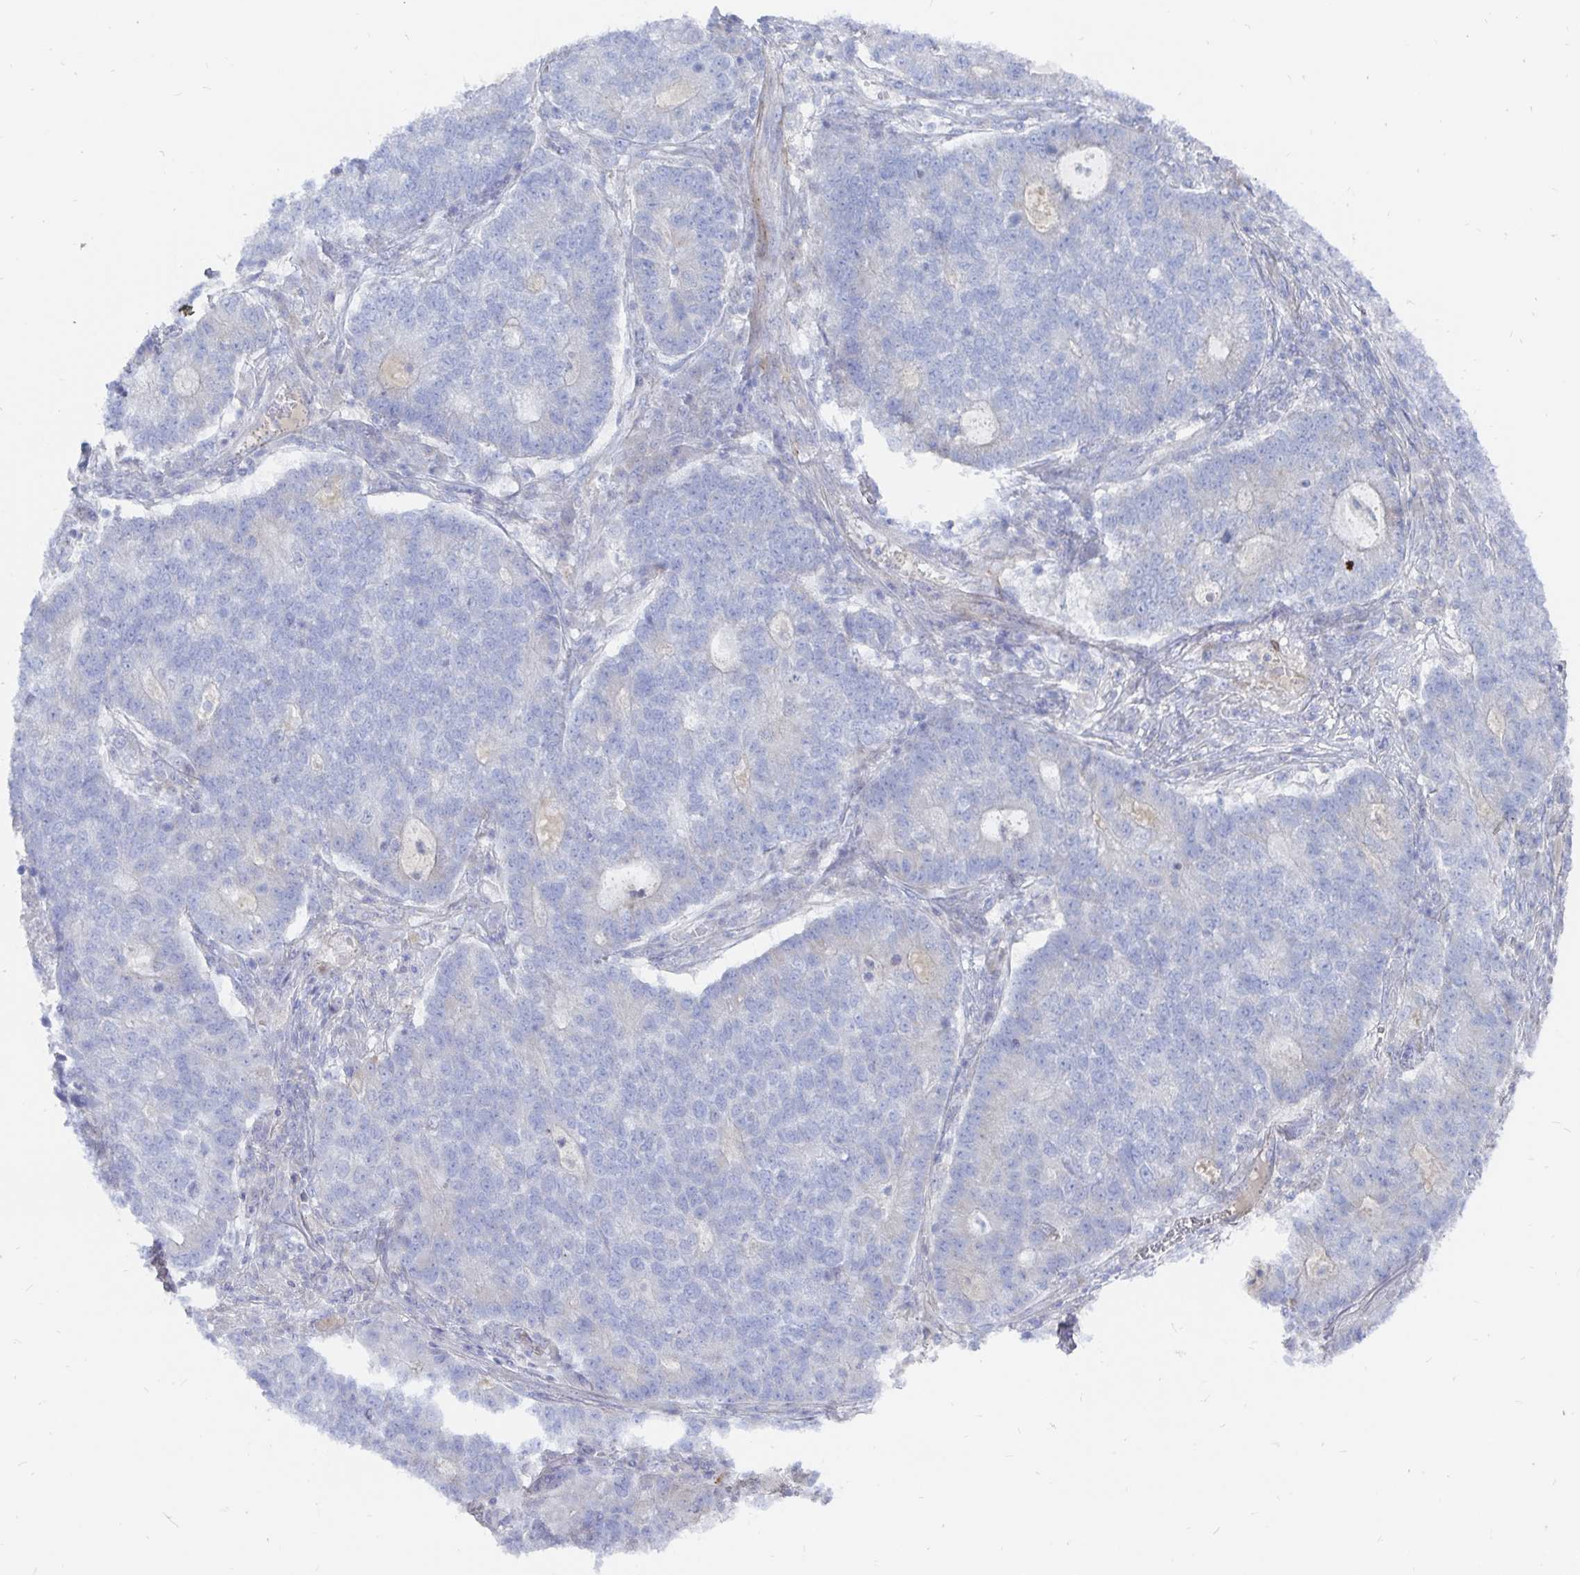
{"staining": {"intensity": "negative", "quantity": "none", "location": "none"}, "tissue": "lung cancer", "cell_type": "Tumor cells", "image_type": "cancer", "snomed": [{"axis": "morphology", "description": "Adenocarcinoma, NOS"}, {"axis": "topography", "description": "Lung"}], "caption": "A micrograph of lung cancer stained for a protein exhibits no brown staining in tumor cells.", "gene": "COX16", "patient": {"sex": "male", "age": 57}}